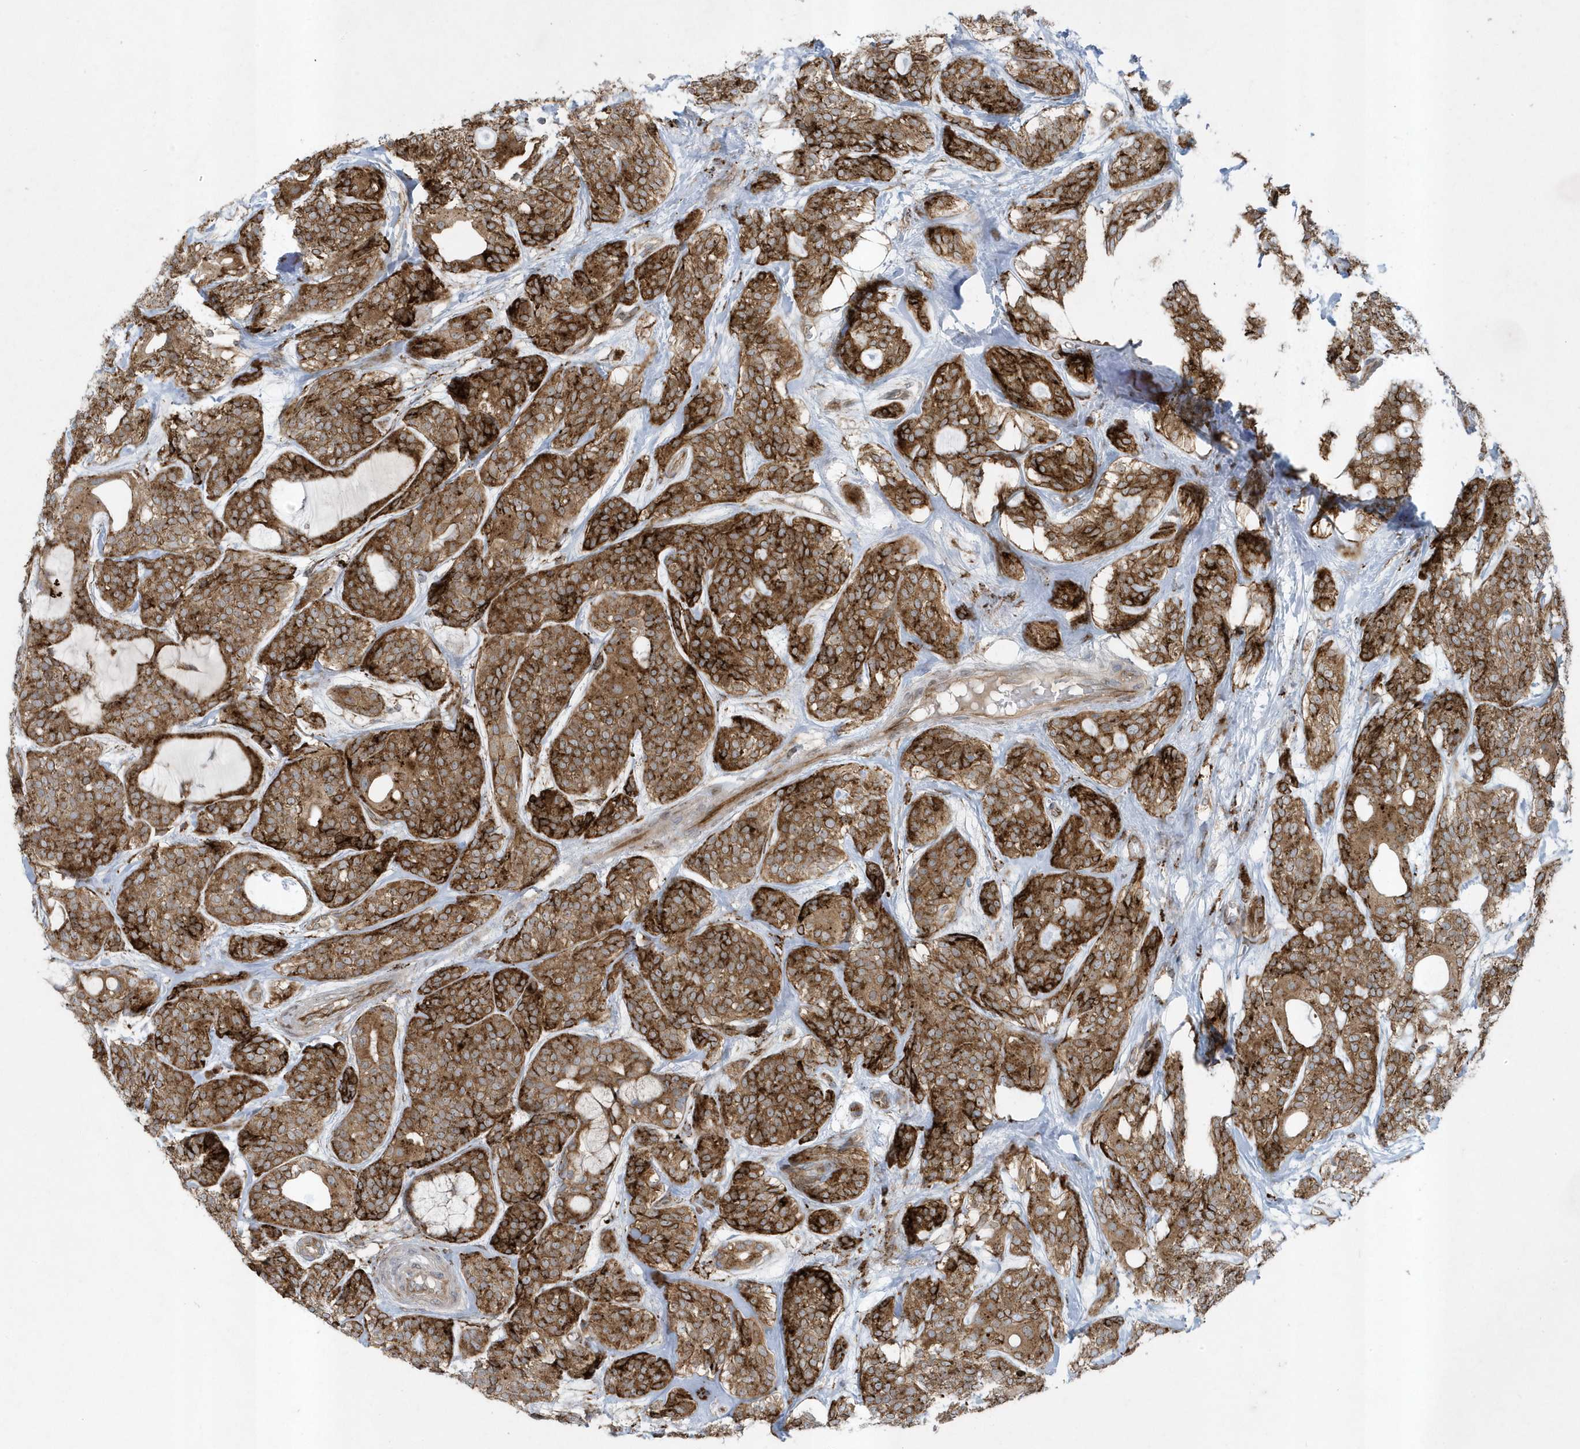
{"staining": {"intensity": "strong", "quantity": ">75%", "location": "cytoplasmic/membranous"}, "tissue": "head and neck cancer", "cell_type": "Tumor cells", "image_type": "cancer", "snomed": [{"axis": "morphology", "description": "Adenocarcinoma, NOS"}, {"axis": "topography", "description": "Head-Neck"}], "caption": "Immunohistochemistry of head and neck cancer displays high levels of strong cytoplasmic/membranous expression in approximately >75% of tumor cells.", "gene": "FAM98A", "patient": {"sex": "male", "age": 66}}